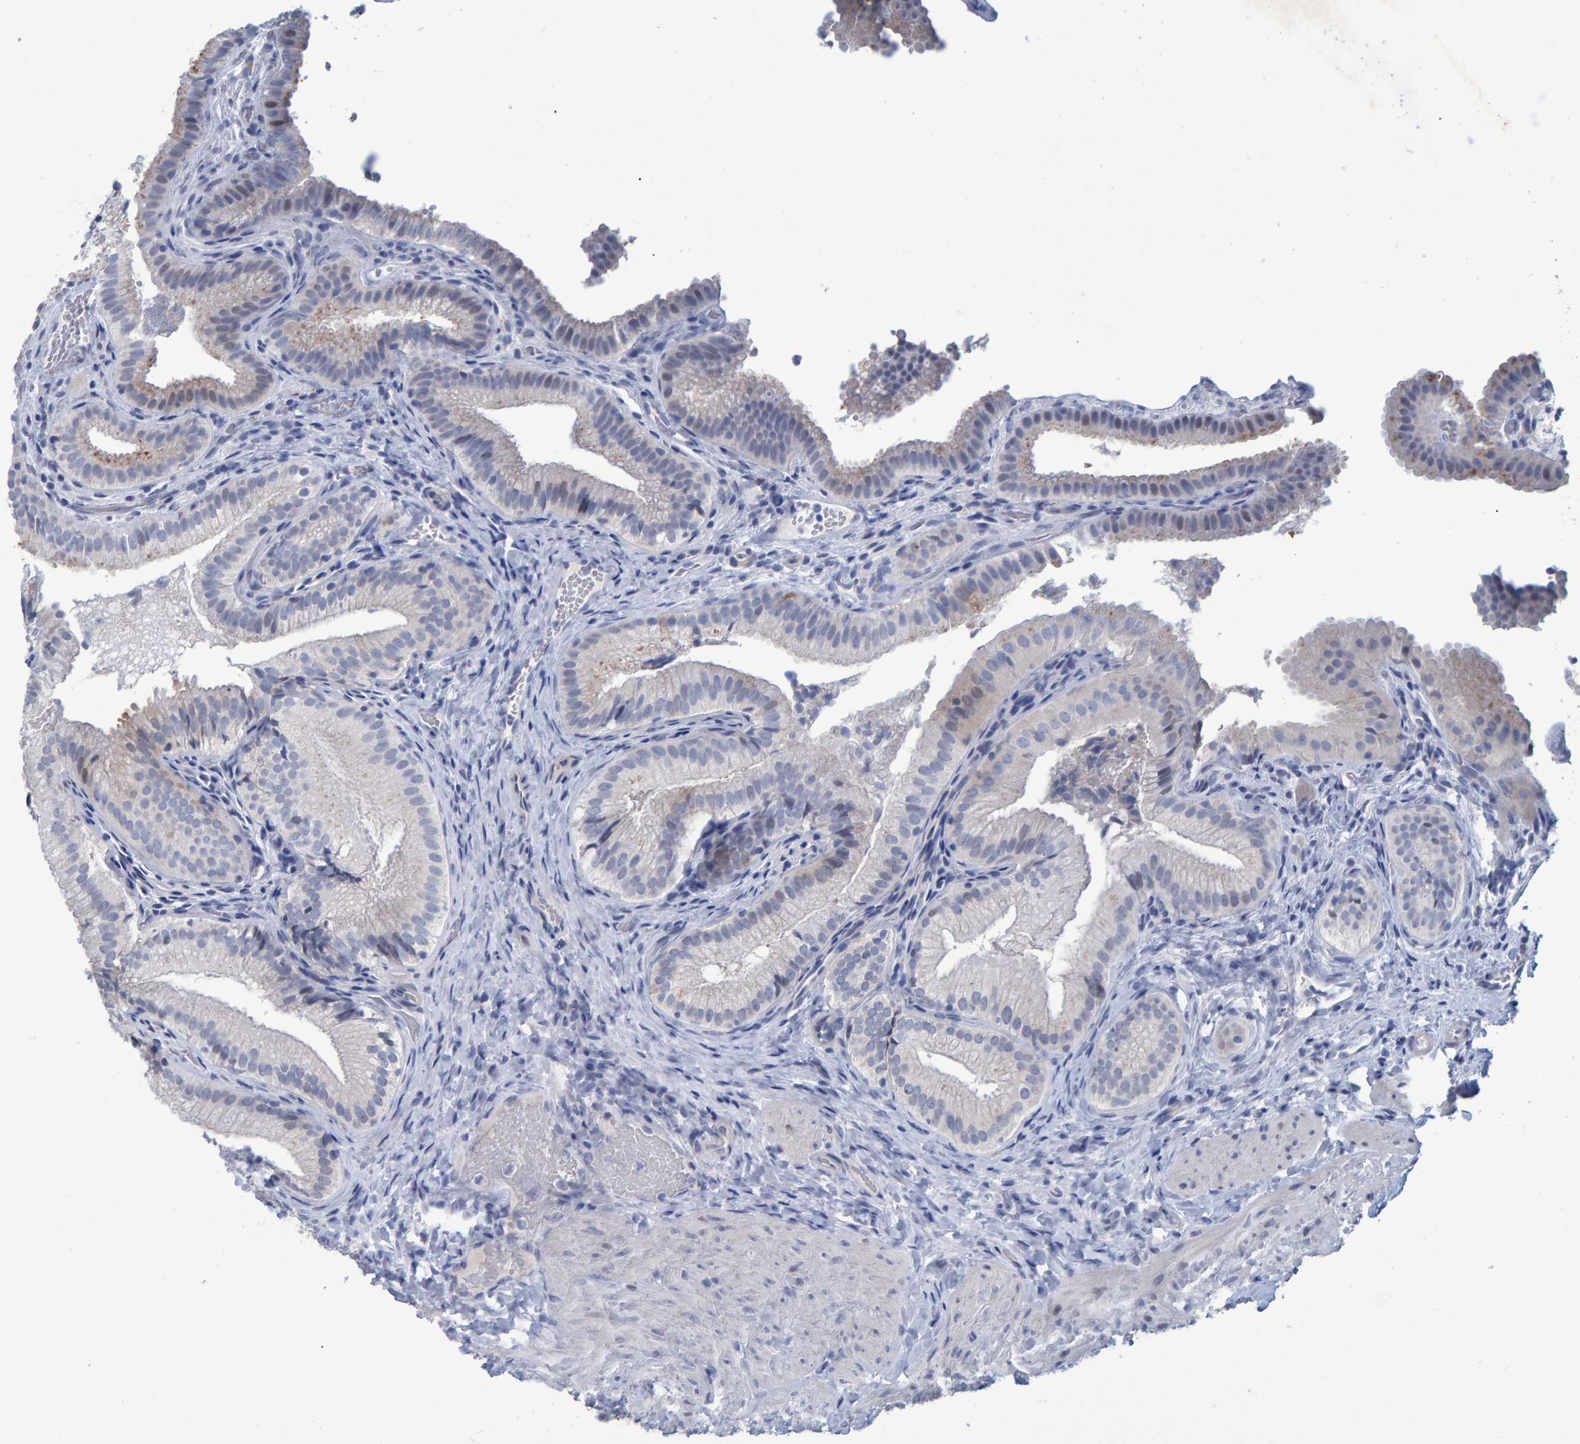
{"staining": {"intensity": "moderate", "quantity": "<25%", "location": "cytoplasmic/membranous"}, "tissue": "gallbladder", "cell_type": "Glandular cells", "image_type": "normal", "snomed": [{"axis": "morphology", "description": "Normal tissue, NOS"}, {"axis": "topography", "description": "Gallbladder"}], "caption": "High-magnification brightfield microscopy of unremarkable gallbladder stained with DAB (3,3'-diaminobenzidine) (brown) and counterstained with hematoxylin (blue). glandular cells exhibit moderate cytoplasmic/membranous staining is present in about<25% of cells.", "gene": "PROCA1", "patient": {"sex": "female", "age": 30}}